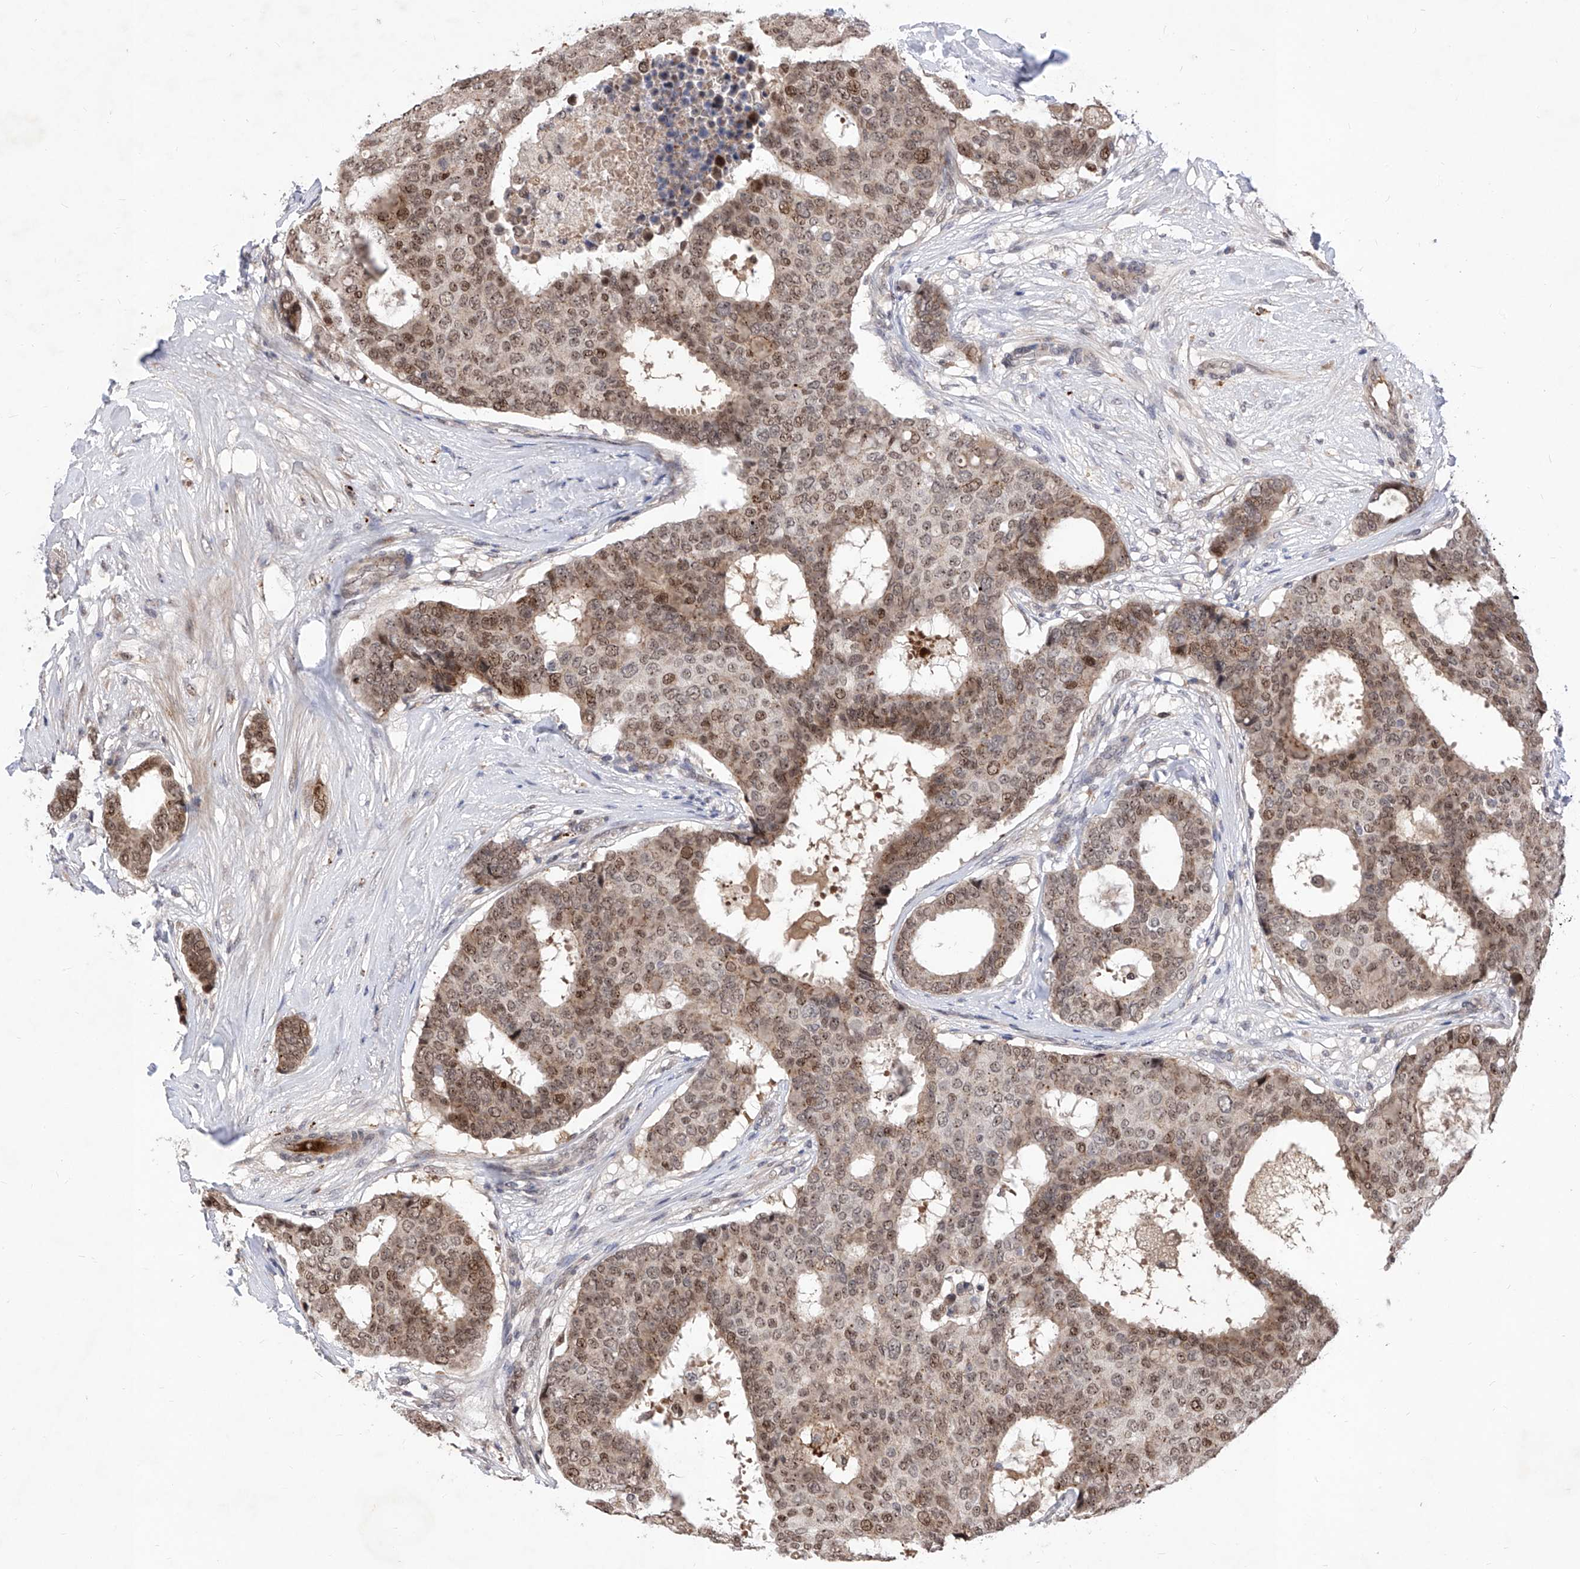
{"staining": {"intensity": "moderate", "quantity": ">75%", "location": "nuclear"}, "tissue": "breast cancer", "cell_type": "Tumor cells", "image_type": "cancer", "snomed": [{"axis": "morphology", "description": "Duct carcinoma"}, {"axis": "topography", "description": "Breast"}], "caption": "This is a photomicrograph of IHC staining of invasive ductal carcinoma (breast), which shows moderate positivity in the nuclear of tumor cells.", "gene": "LGR4", "patient": {"sex": "female", "age": 75}}